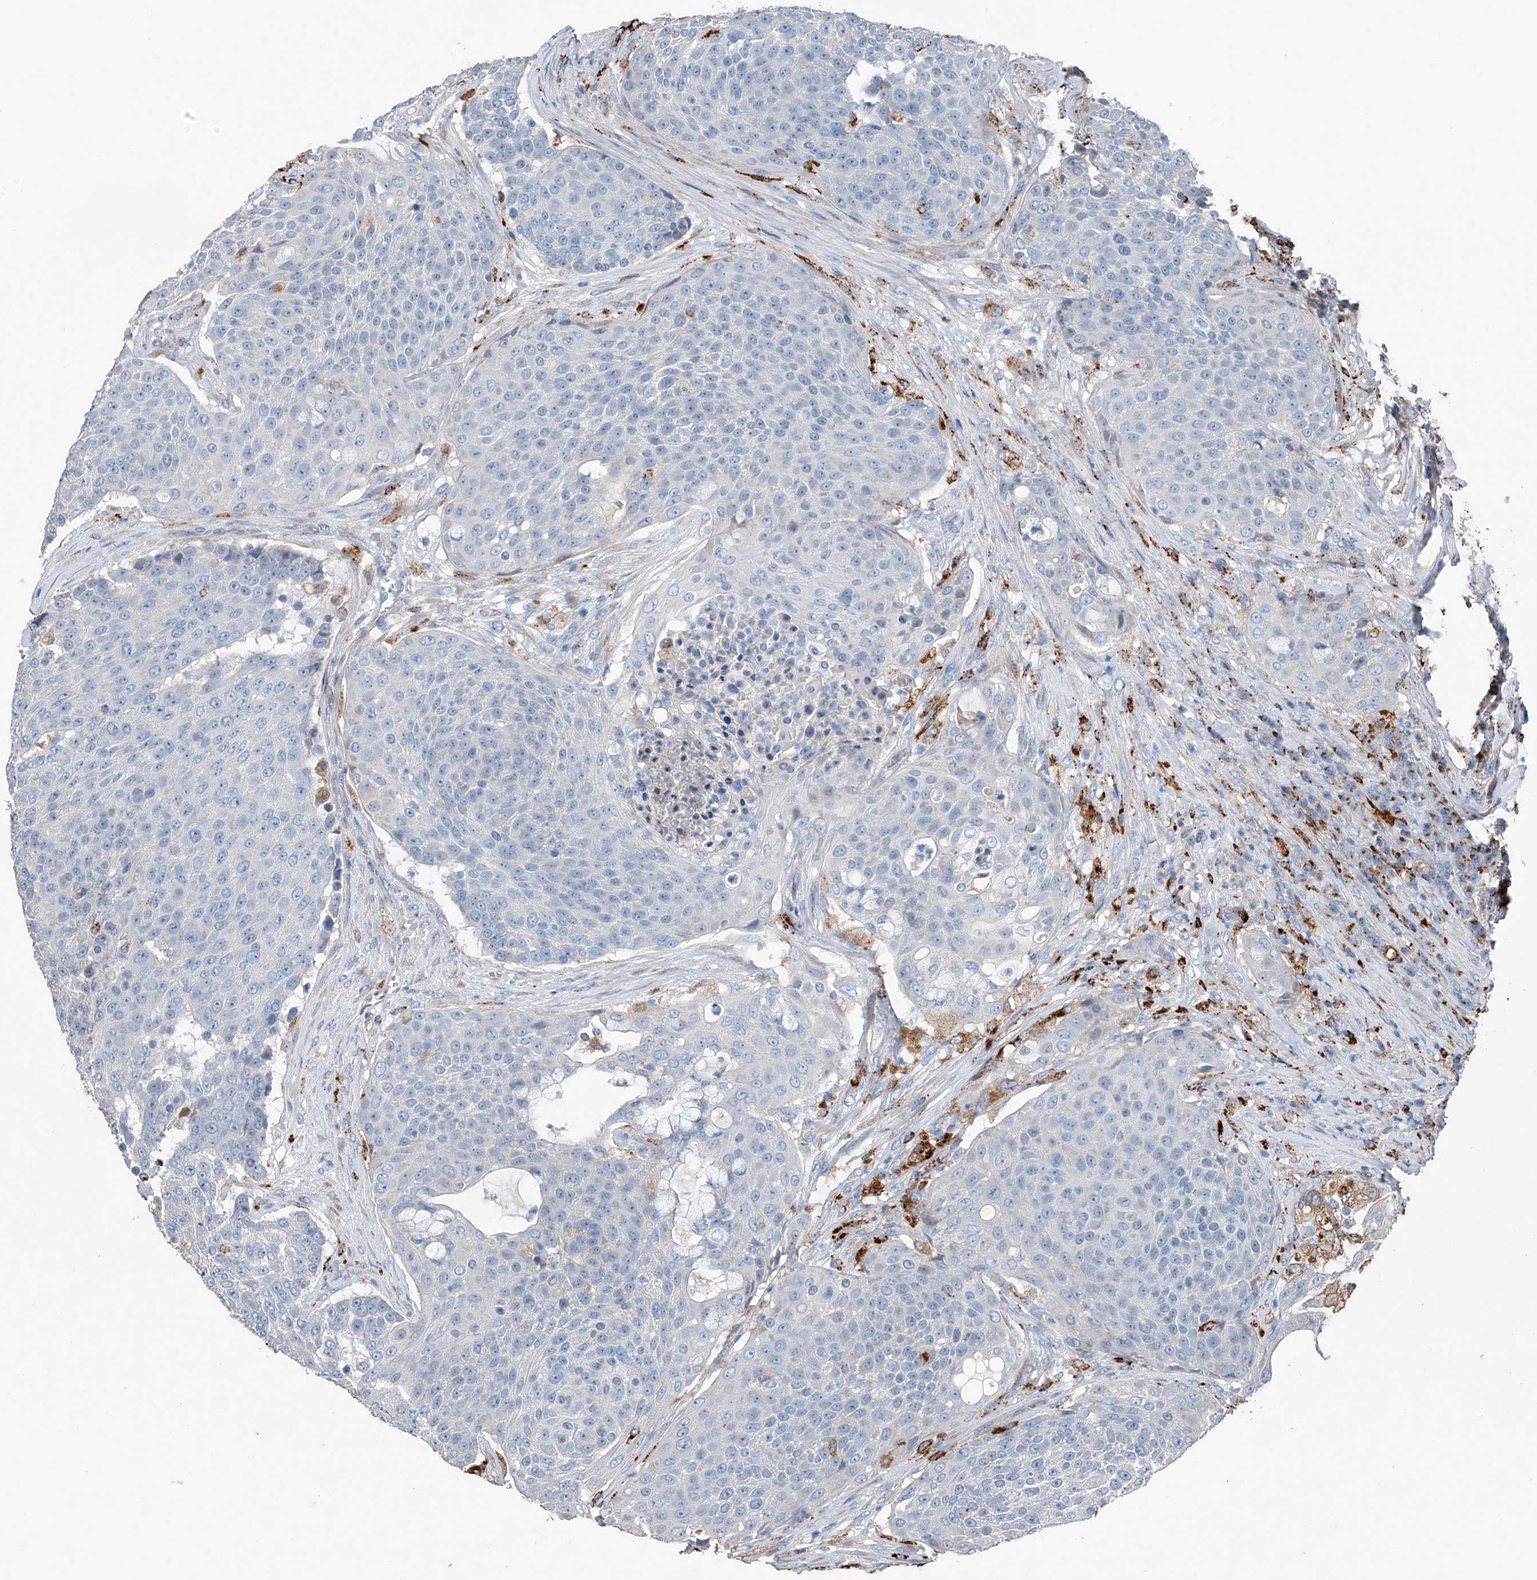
{"staining": {"intensity": "negative", "quantity": "none", "location": "none"}, "tissue": "urothelial cancer", "cell_type": "Tumor cells", "image_type": "cancer", "snomed": [{"axis": "morphology", "description": "Urothelial carcinoma, High grade"}, {"axis": "topography", "description": "Urinary bladder"}], "caption": "This is an immunohistochemistry histopathology image of human urothelial cancer. There is no positivity in tumor cells.", "gene": "ZNF772", "patient": {"sex": "female", "age": 63}}